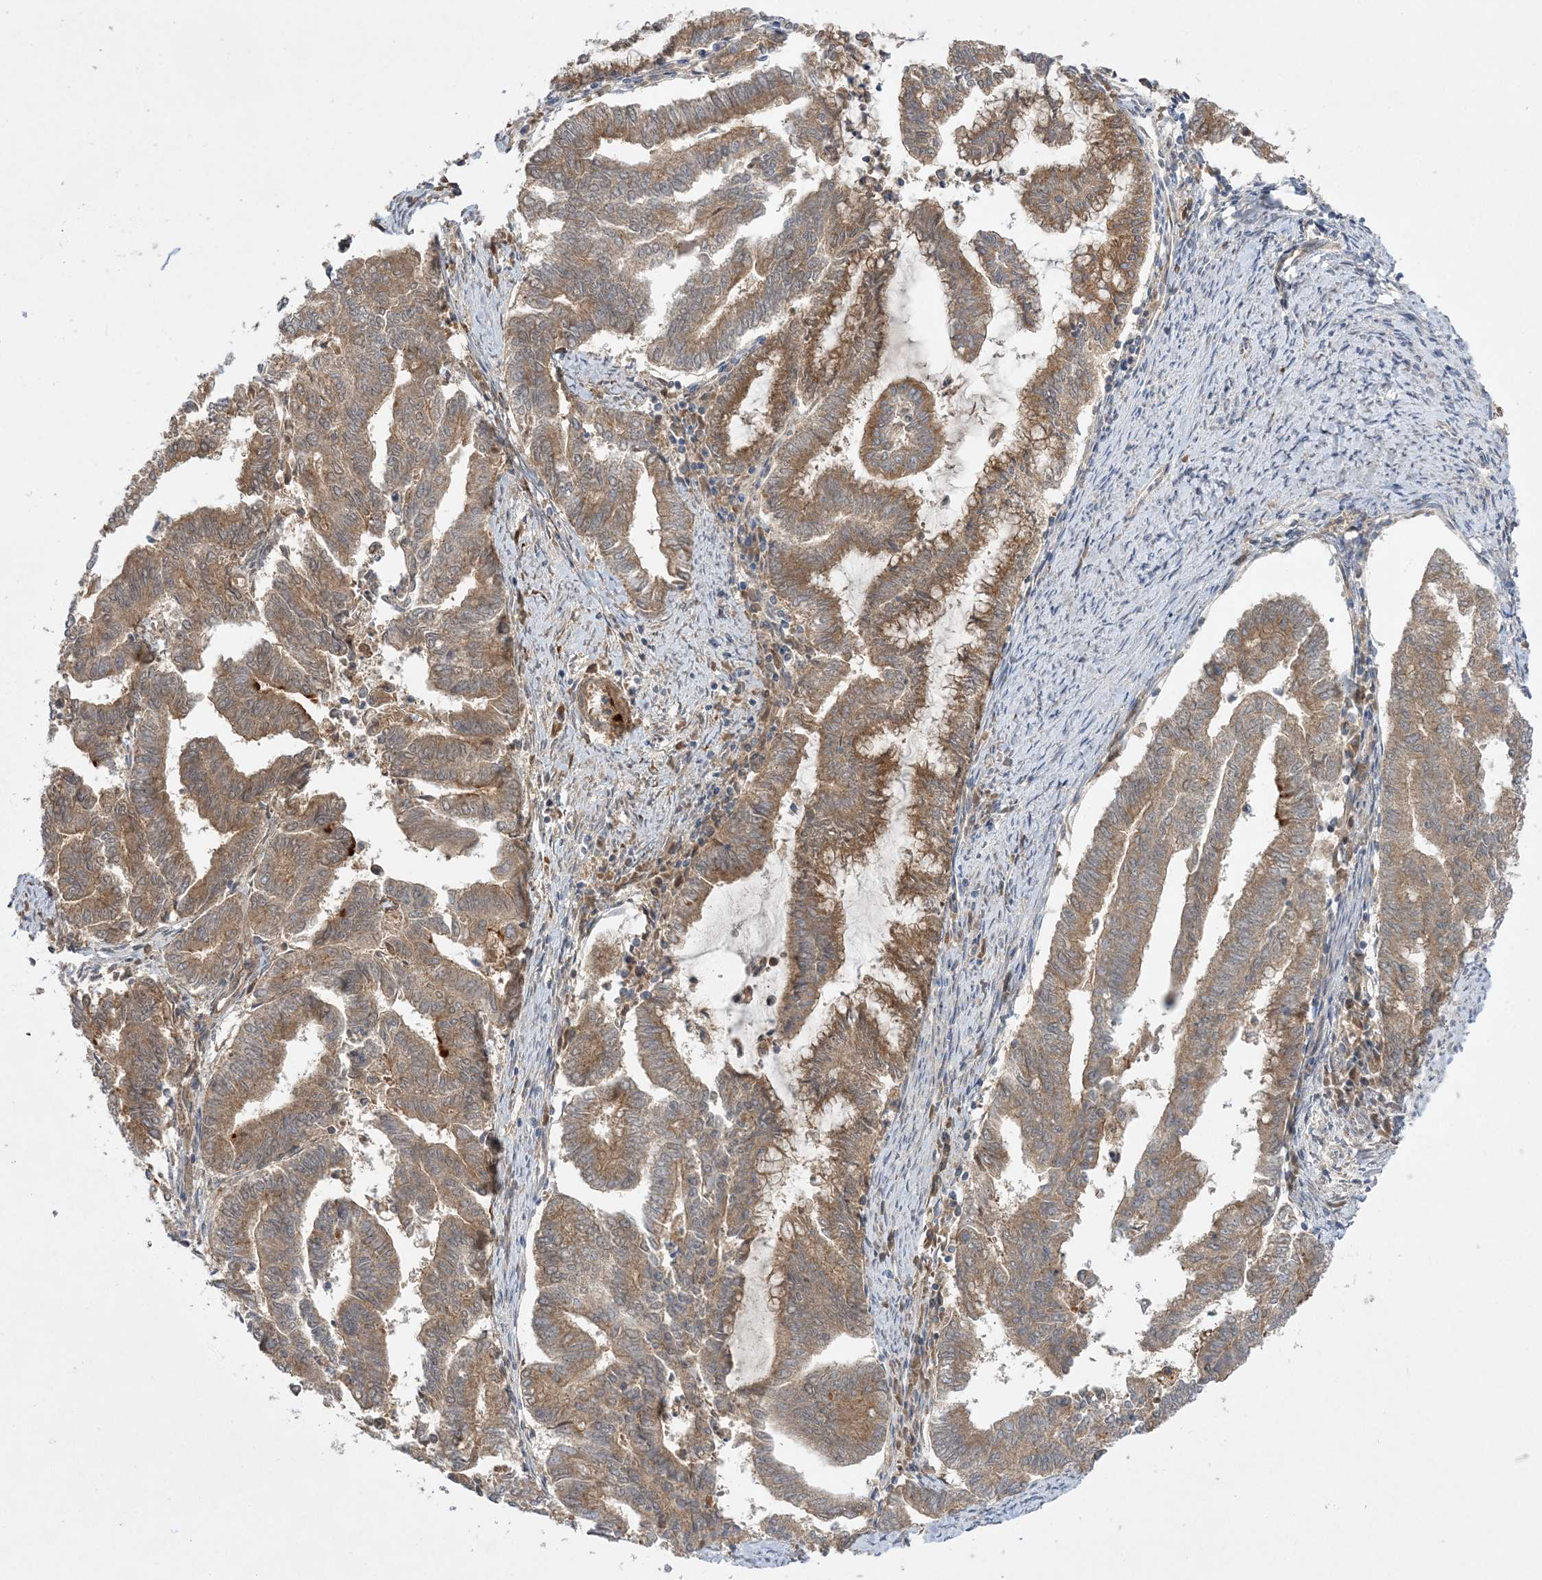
{"staining": {"intensity": "moderate", "quantity": ">75%", "location": "cytoplasmic/membranous"}, "tissue": "endometrial cancer", "cell_type": "Tumor cells", "image_type": "cancer", "snomed": [{"axis": "morphology", "description": "Adenocarcinoma, NOS"}, {"axis": "topography", "description": "Endometrium"}], "caption": "DAB immunohistochemical staining of endometrial cancer (adenocarcinoma) demonstrates moderate cytoplasmic/membranous protein positivity in about >75% of tumor cells.", "gene": "MMADHC", "patient": {"sex": "female", "age": 79}}